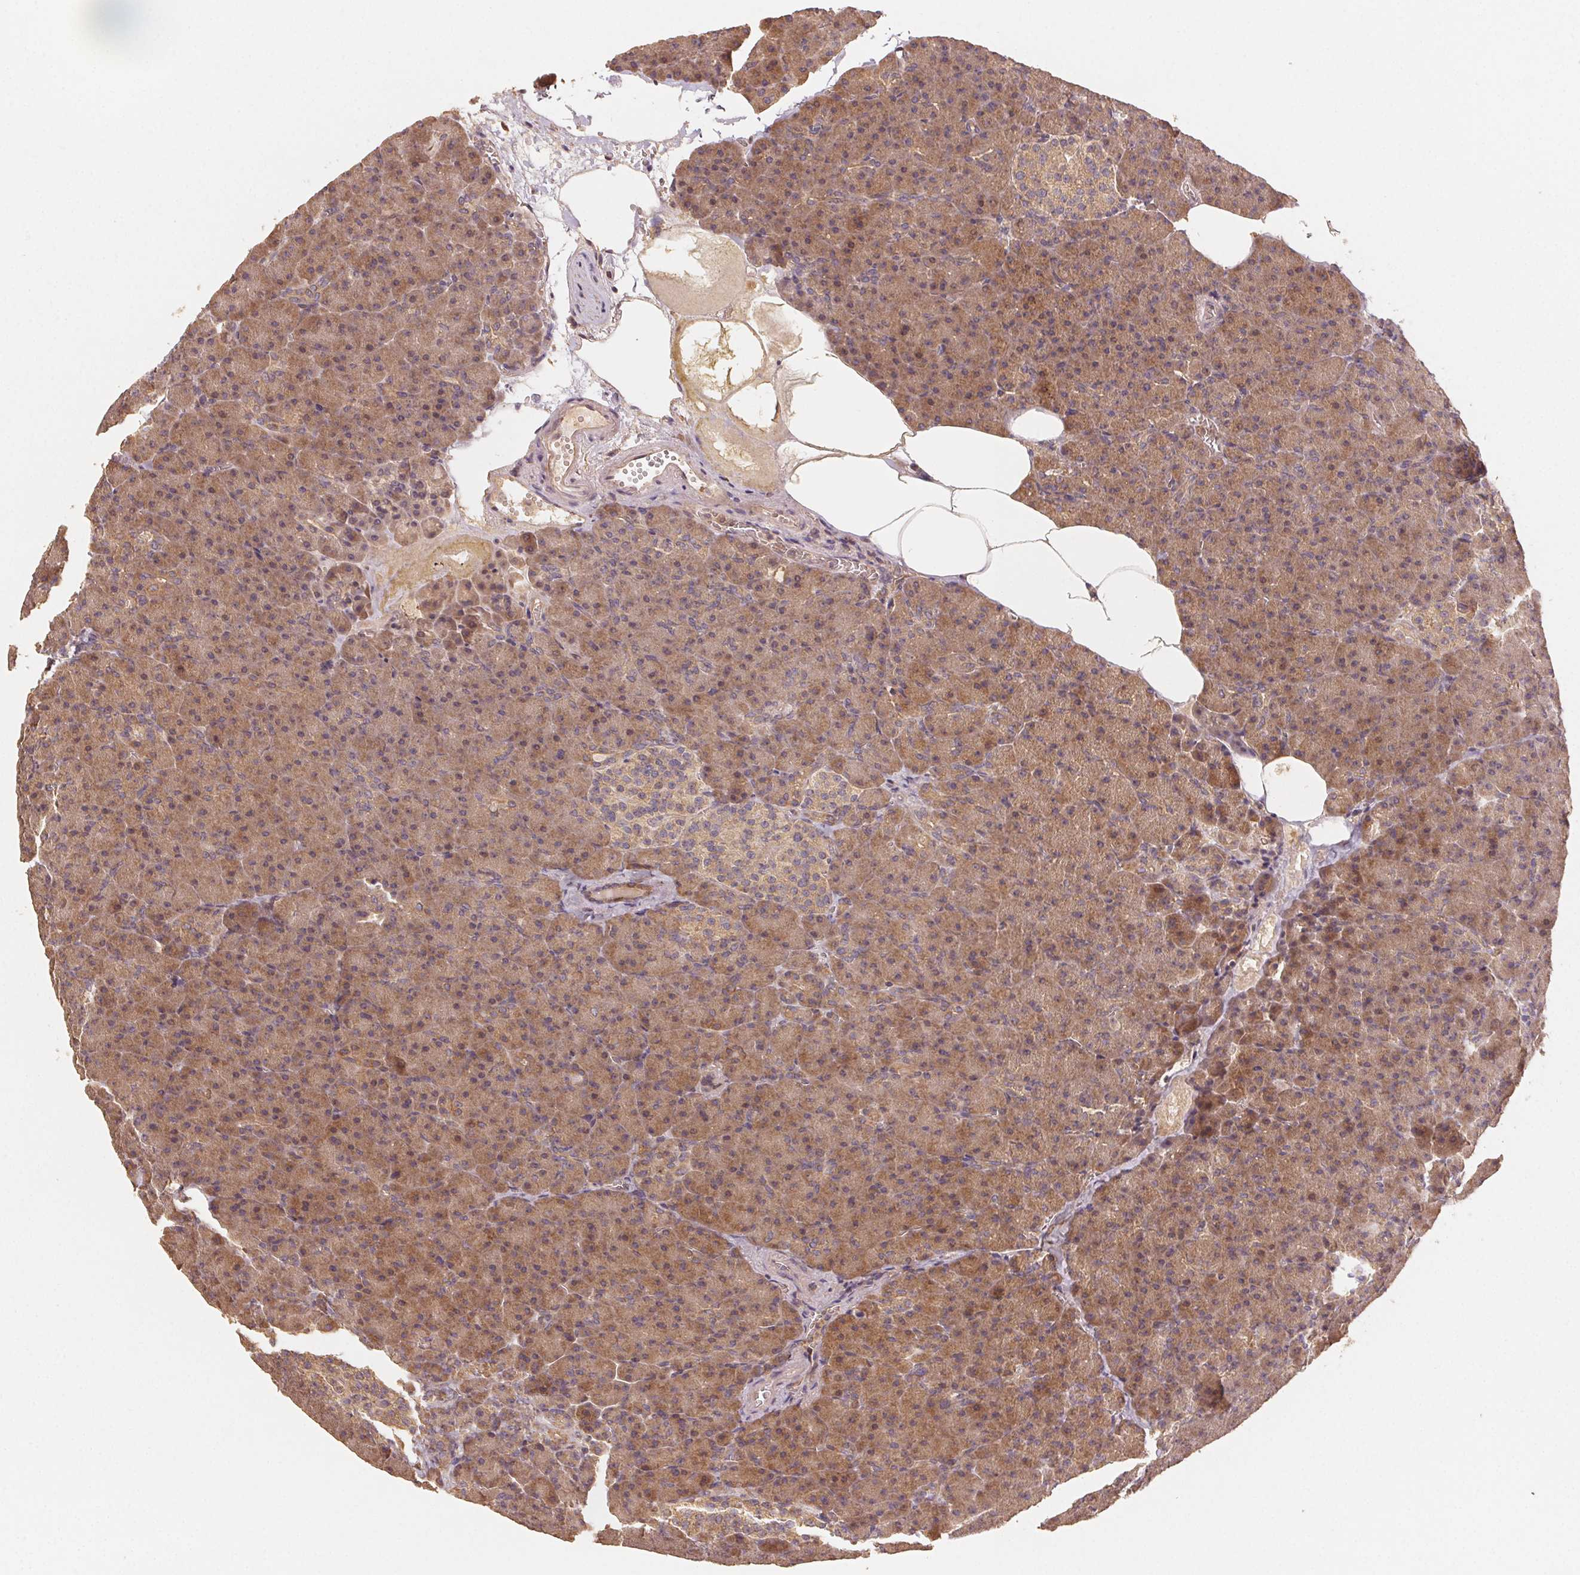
{"staining": {"intensity": "moderate", "quantity": ">75%", "location": "cytoplasmic/membranous"}, "tissue": "pancreas", "cell_type": "Exocrine glandular cells", "image_type": "normal", "snomed": [{"axis": "morphology", "description": "Normal tissue, NOS"}, {"axis": "topography", "description": "Pancreas"}], "caption": "Moderate cytoplasmic/membranous protein positivity is identified in about >75% of exocrine glandular cells in pancreas. The staining is performed using DAB (3,3'-diaminobenzidine) brown chromogen to label protein expression. The nuclei are counter-stained blue using hematoxylin.", "gene": "RALA", "patient": {"sex": "female", "age": 74}}